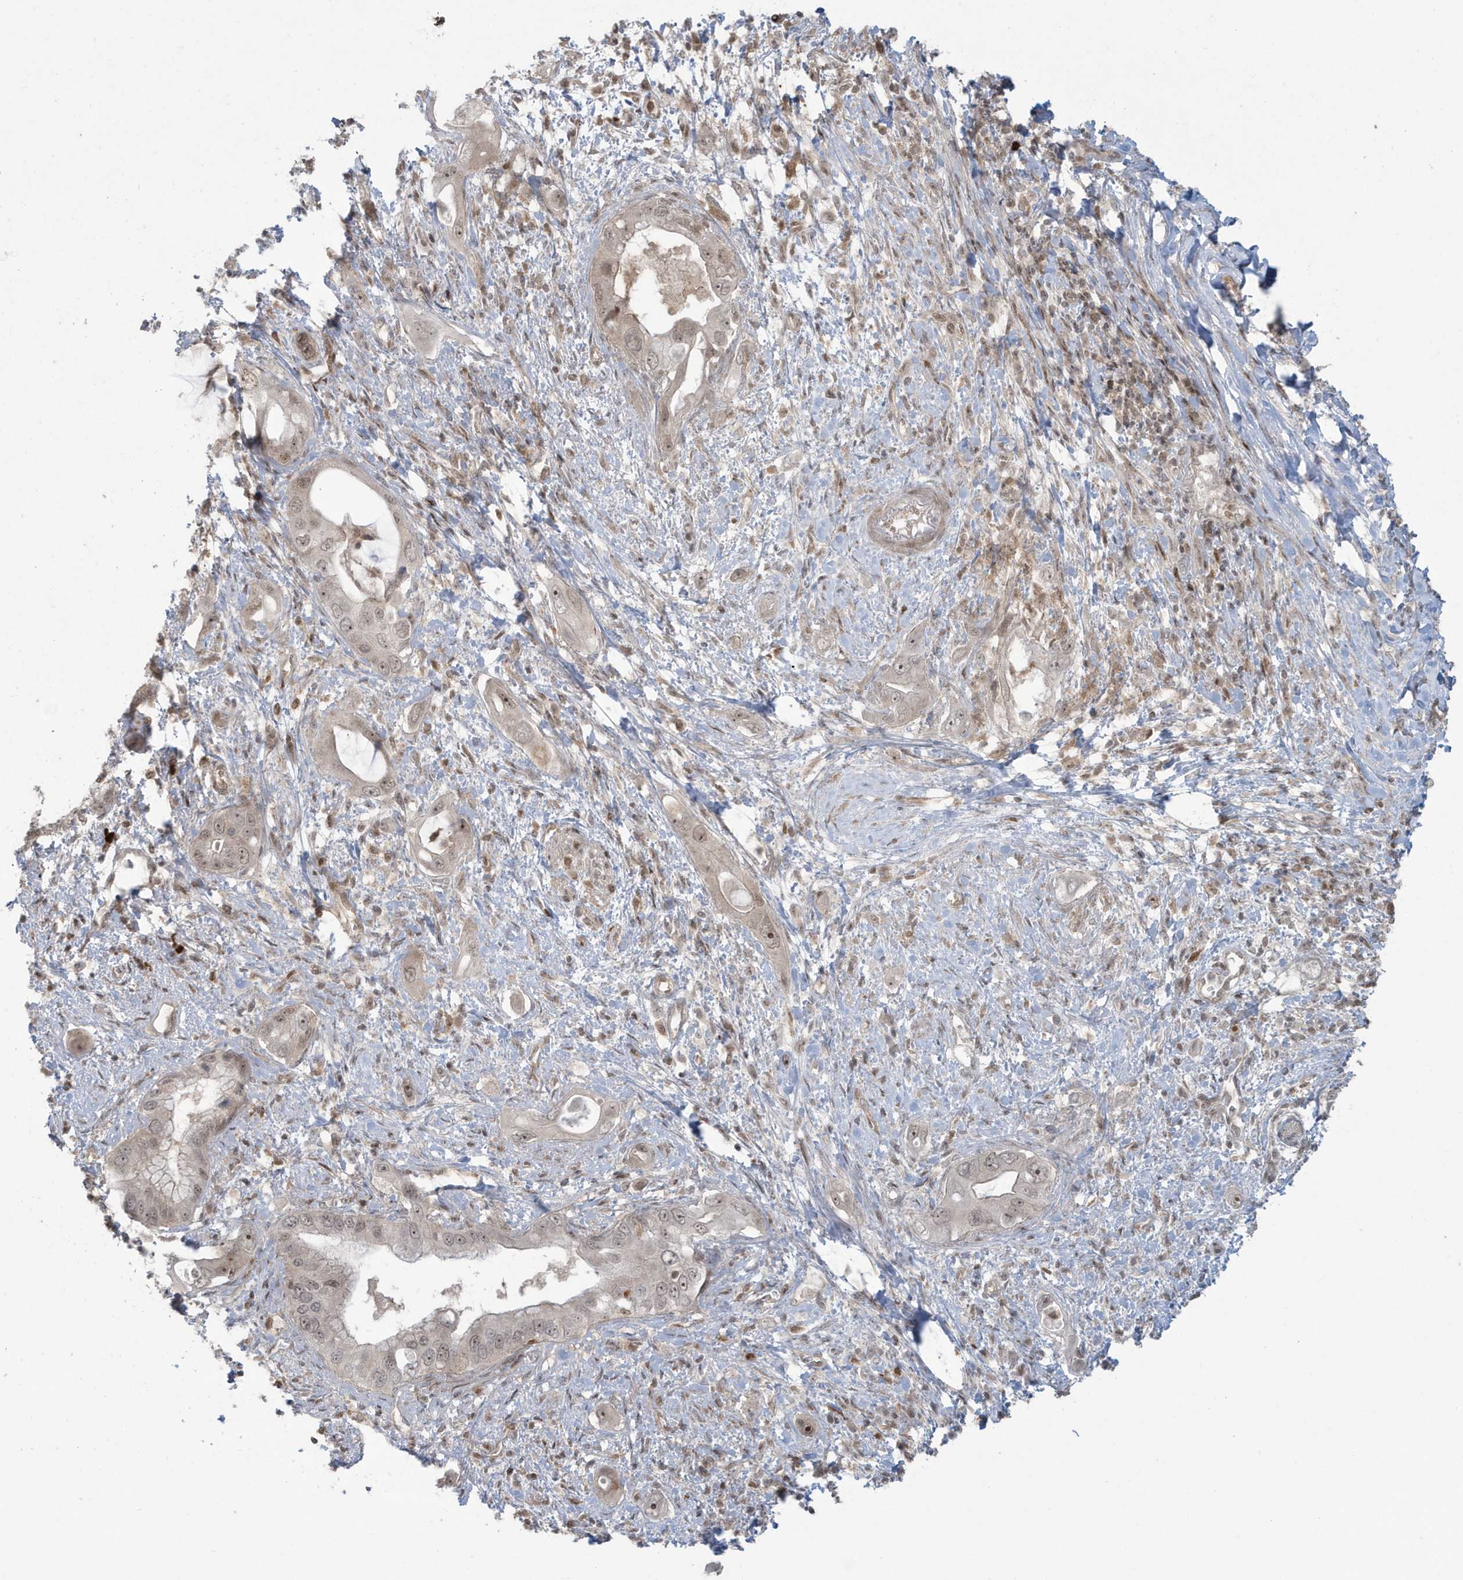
{"staining": {"intensity": "weak", "quantity": ">75%", "location": "nuclear"}, "tissue": "pancreatic cancer", "cell_type": "Tumor cells", "image_type": "cancer", "snomed": [{"axis": "morphology", "description": "Inflammation, NOS"}, {"axis": "morphology", "description": "Adenocarcinoma, NOS"}, {"axis": "topography", "description": "Pancreas"}], "caption": "Immunohistochemistry (IHC) (DAB) staining of human pancreatic cancer demonstrates weak nuclear protein staining in approximately >75% of tumor cells. Immunohistochemistry stains the protein in brown and the nuclei are stained blue.", "gene": "C1orf52", "patient": {"sex": "female", "age": 56}}